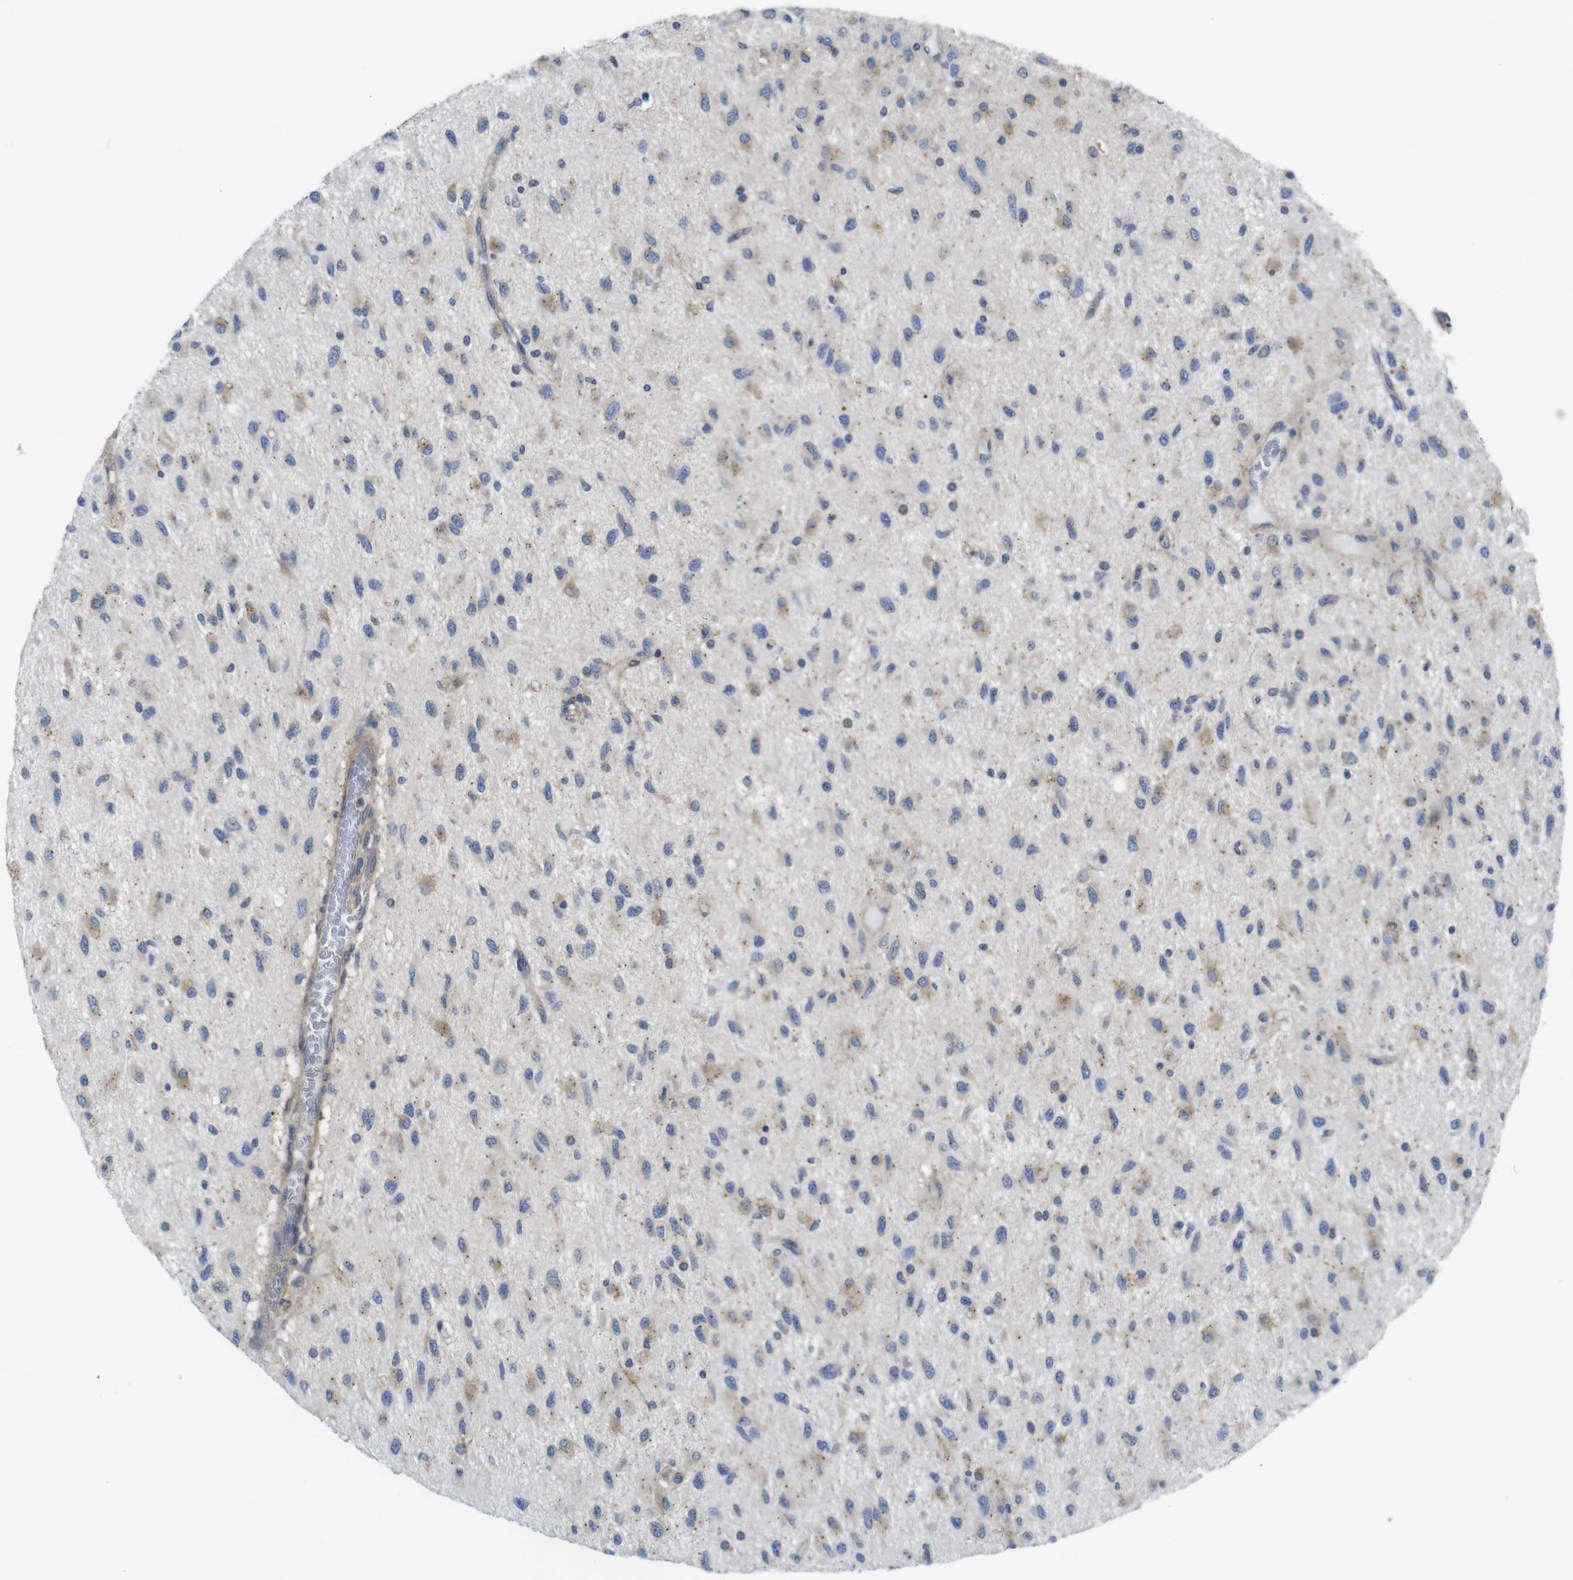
{"staining": {"intensity": "weak", "quantity": "25%-75%", "location": "cytoplasmic/membranous"}, "tissue": "glioma", "cell_type": "Tumor cells", "image_type": "cancer", "snomed": [{"axis": "morphology", "description": "Glioma, malignant, Low grade"}, {"axis": "topography", "description": "Brain"}], "caption": "This is an image of immunohistochemistry staining of glioma, which shows weak staining in the cytoplasmic/membranous of tumor cells.", "gene": "DDRGK1", "patient": {"sex": "male", "age": 77}}